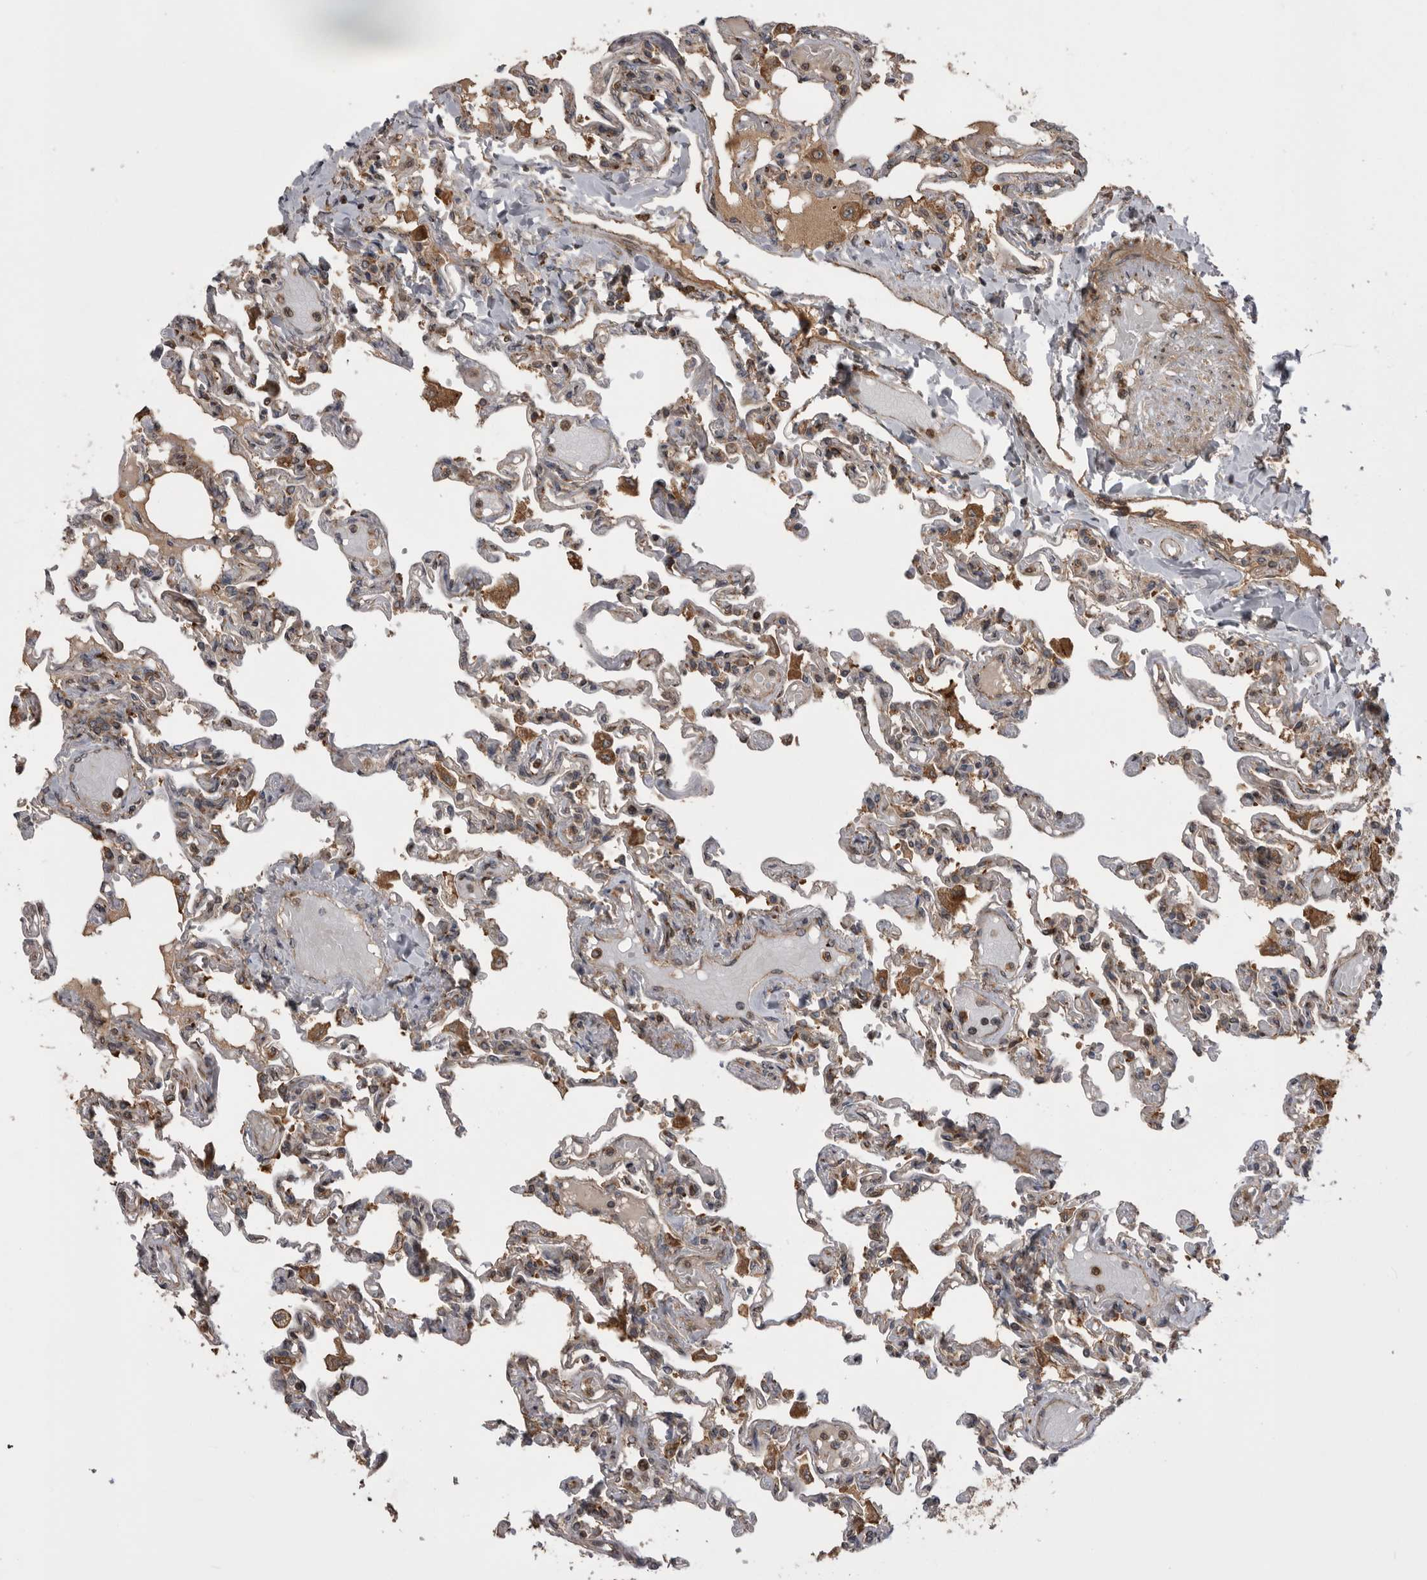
{"staining": {"intensity": "moderate", "quantity": ">75%", "location": "cytoplasmic/membranous"}, "tissue": "lung", "cell_type": "Alveolar cells", "image_type": "normal", "snomed": [{"axis": "morphology", "description": "Normal tissue, NOS"}, {"axis": "topography", "description": "Lung"}], "caption": "Immunohistochemical staining of normal lung demonstrates moderate cytoplasmic/membranous protein positivity in approximately >75% of alveolar cells. The staining was performed using DAB (3,3'-diaminobenzidine), with brown indicating positive protein expression. Nuclei are stained blue with hematoxylin.", "gene": "RAB3GAP2", "patient": {"sex": "male", "age": 21}}